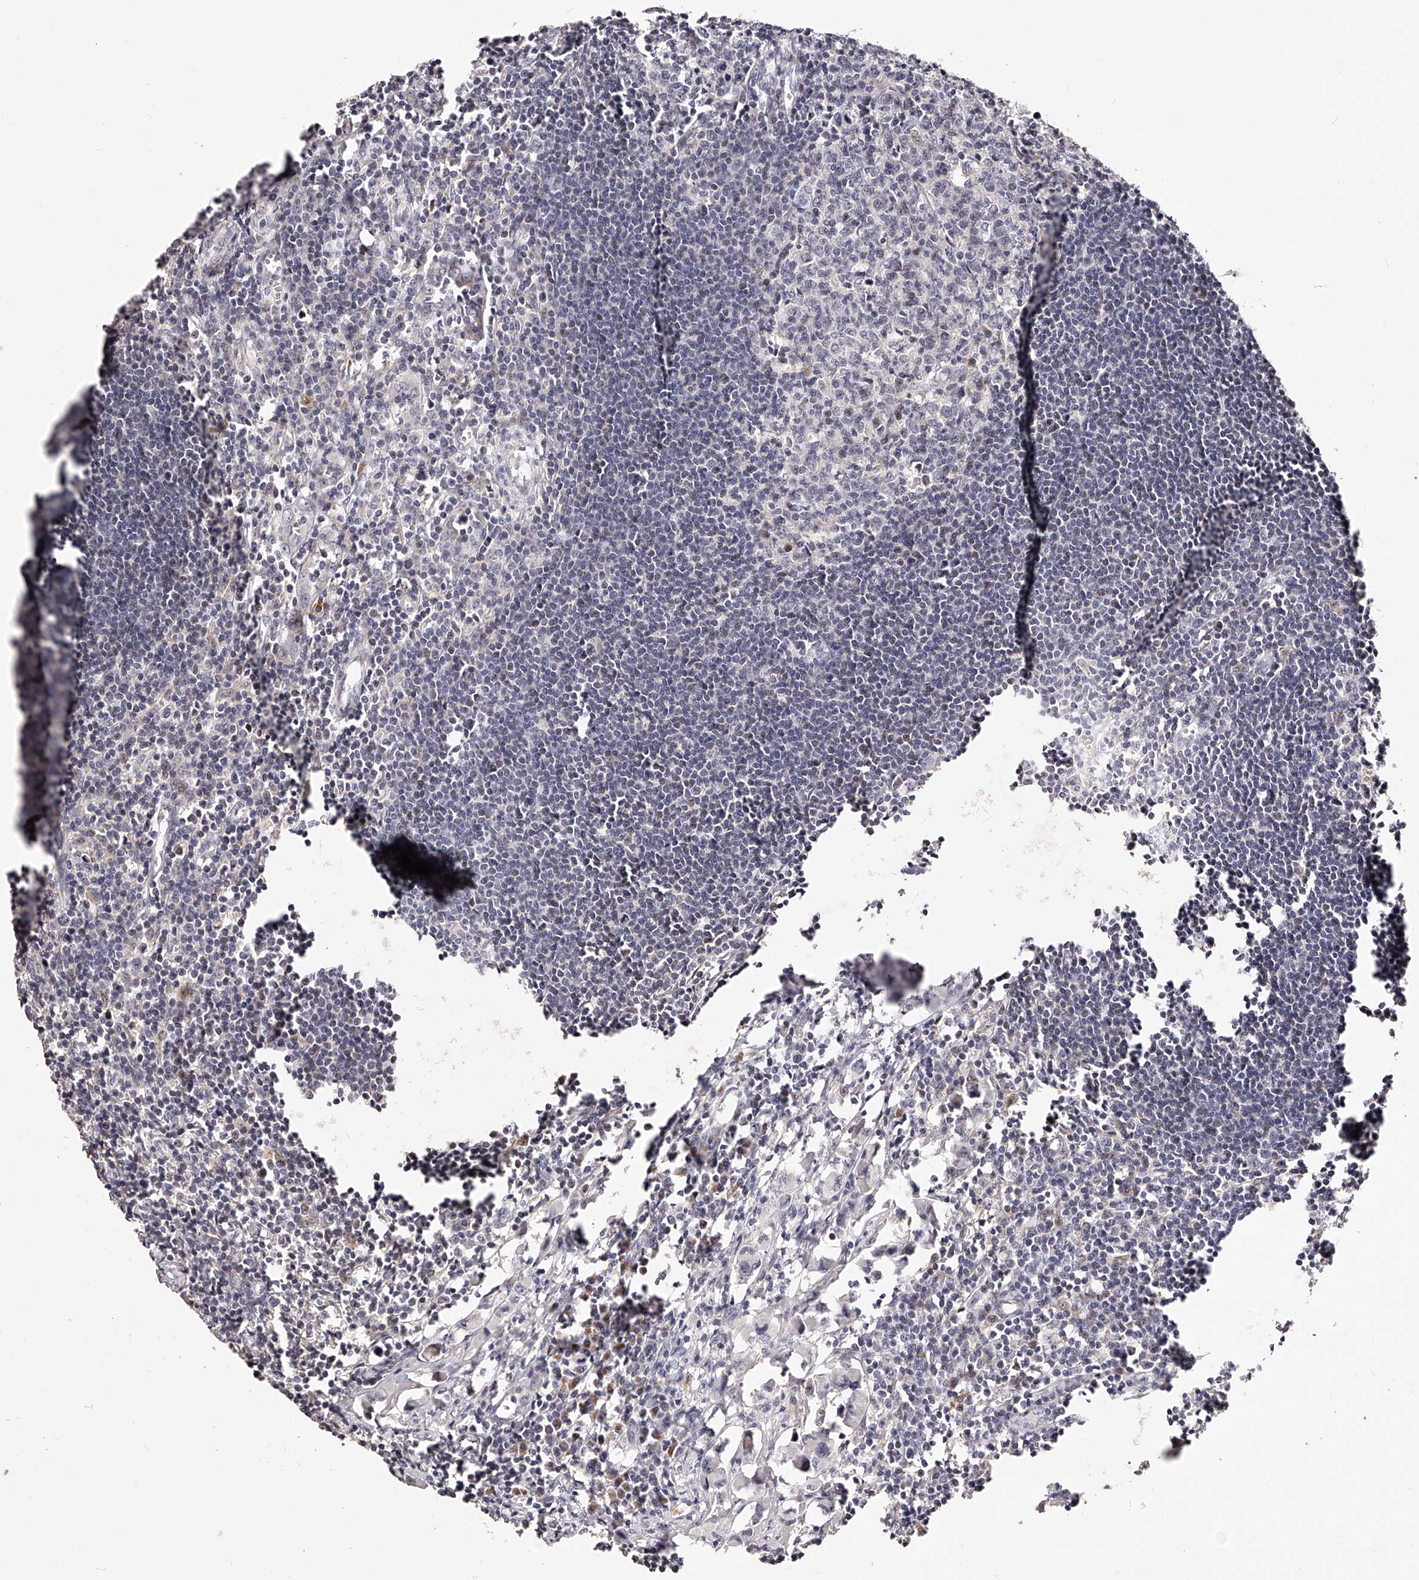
{"staining": {"intensity": "negative", "quantity": "none", "location": "none"}, "tissue": "lymph node", "cell_type": "Germinal center cells", "image_type": "normal", "snomed": [{"axis": "morphology", "description": "Normal tissue, NOS"}, {"axis": "morphology", "description": "Malignant melanoma, Metastatic site"}, {"axis": "topography", "description": "Lymph node"}], "caption": "IHC histopathology image of benign human lymph node stained for a protein (brown), which displays no expression in germinal center cells.", "gene": "ZNF502", "patient": {"sex": "male", "age": 41}}